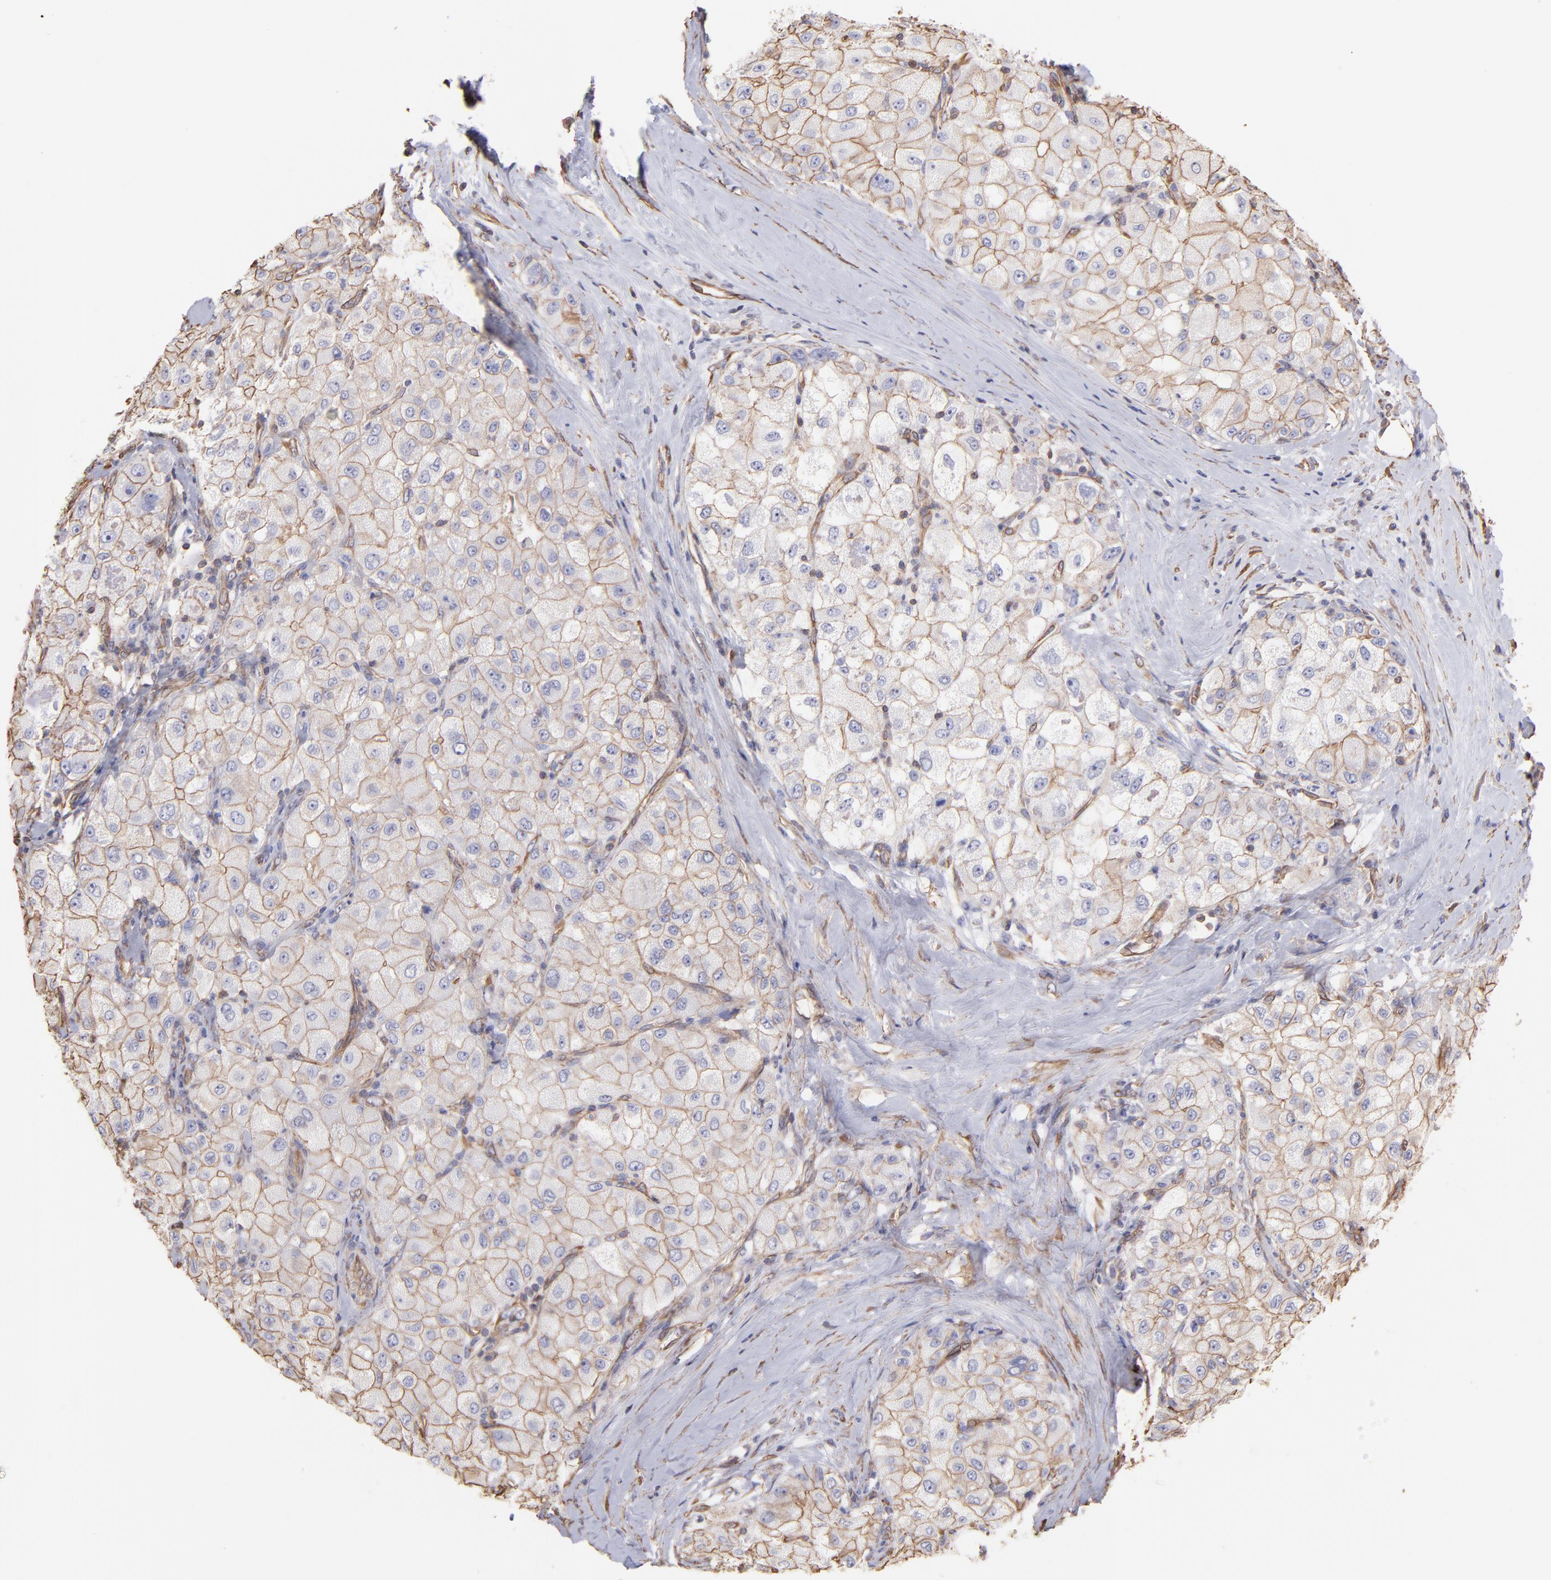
{"staining": {"intensity": "moderate", "quantity": "25%-75%", "location": "cytoplasmic/membranous"}, "tissue": "liver cancer", "cell_type": "Tumor cells", "image_type": "cancer", "snomed": [{"axis": "morphology", "description": "Carcinoma, Hepatocellular, NOS"}, {"axis": "topography", "description": "Liver"}], "caption": "Liver cancer stained with a protein marker shows moderate staining in tumor cells.", "gene": "PLEC", "patient": {"sex": "male", "age": 80}}